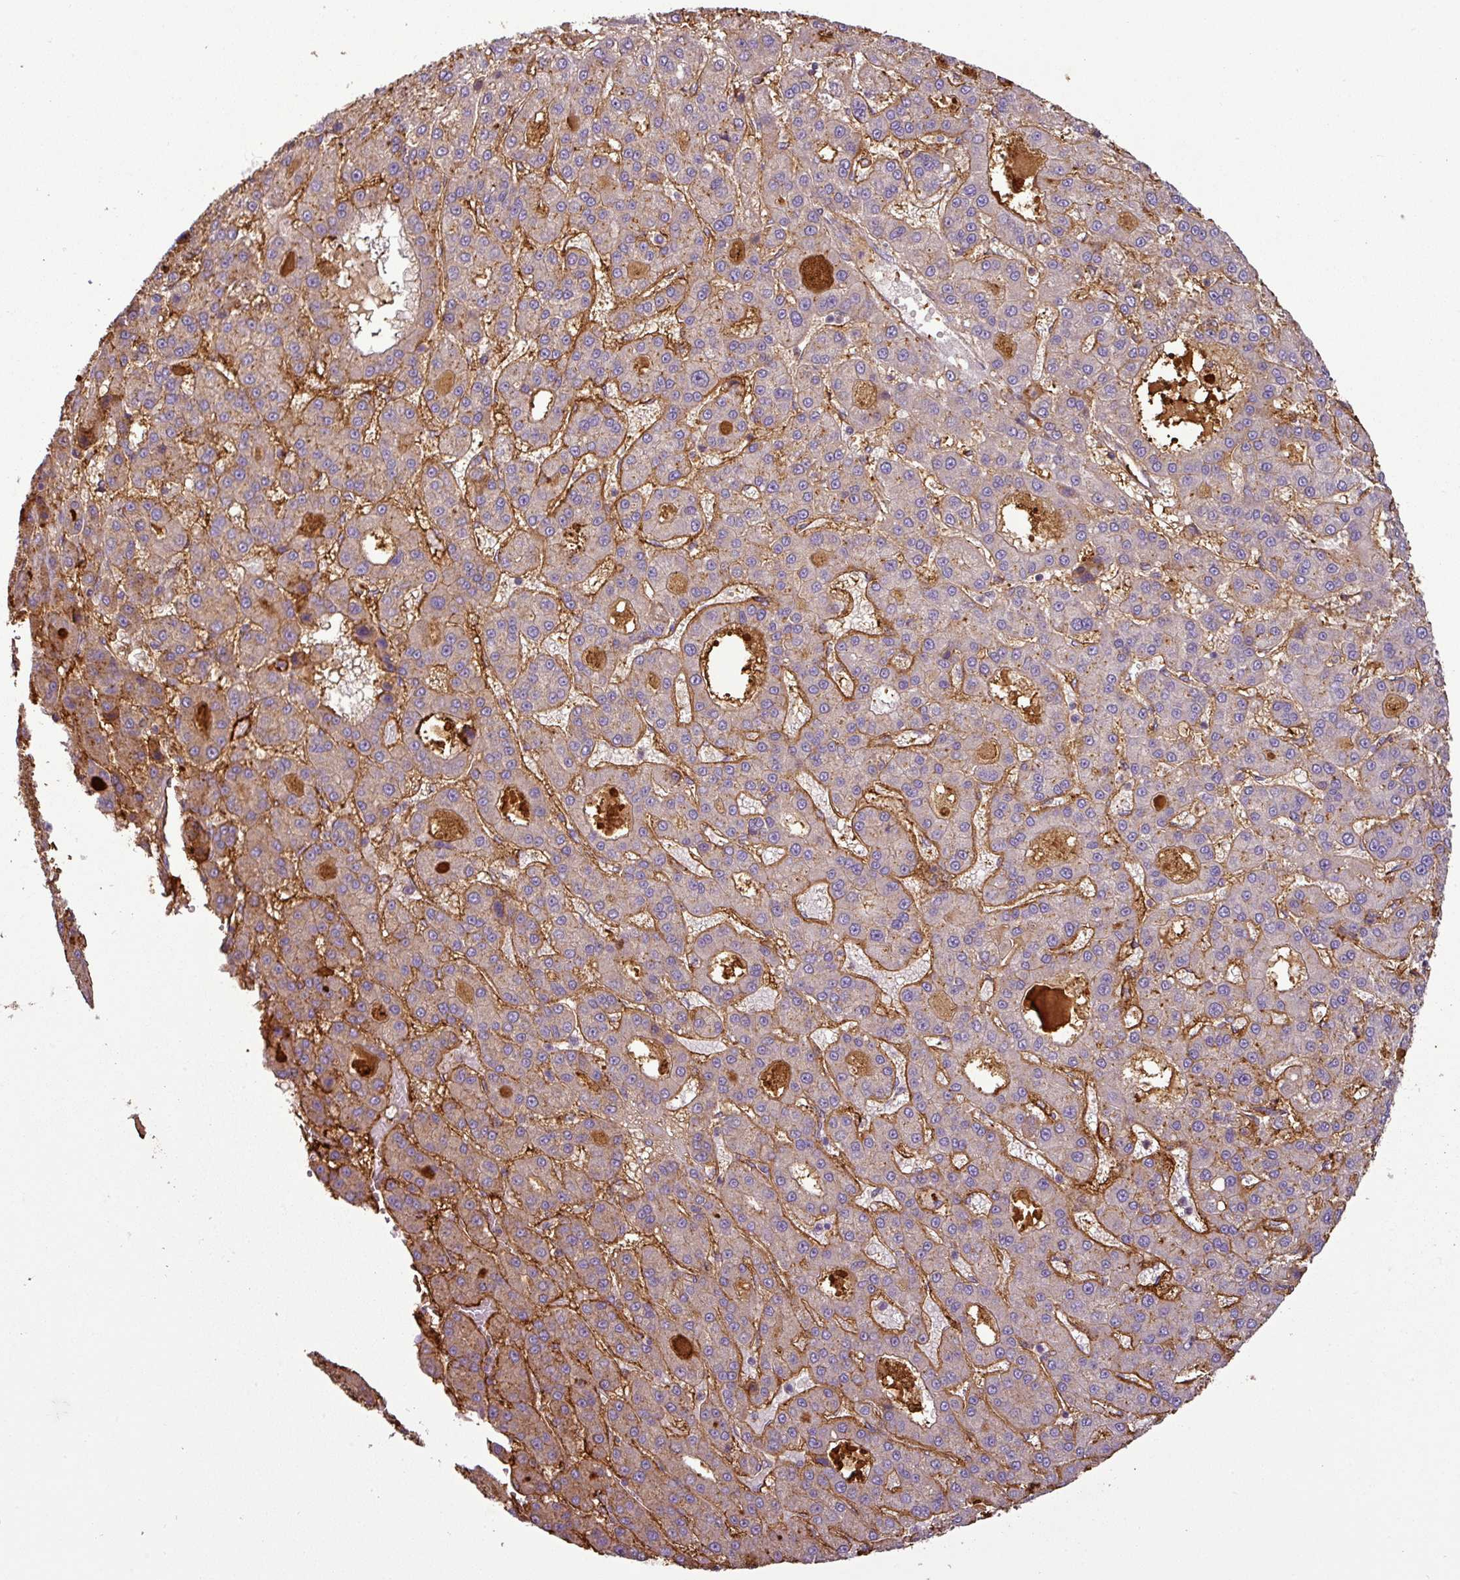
{"staining": {"intensity": "negative", "quantity": "none", "location": "none"}, "tissue": "liver cancer", "cell_type": "Tumor cells", "image_type": "cancer", "snomed": [{"axis": "morphology", "description": "Carcinoma, Hepatocellular, NOS"}, {"axis": "topography", "description": "Liver"}], "caption": "Micrograph shows no protein positivity in tumor cells of liver hepatocellular carcinoma tissue. (DAB (3,3'-diaminobenzidine) immunohistochemistry with hematoxylin counter stain).", "gene": "APOC1", "patient": {"sex": "male", "age": 70}}